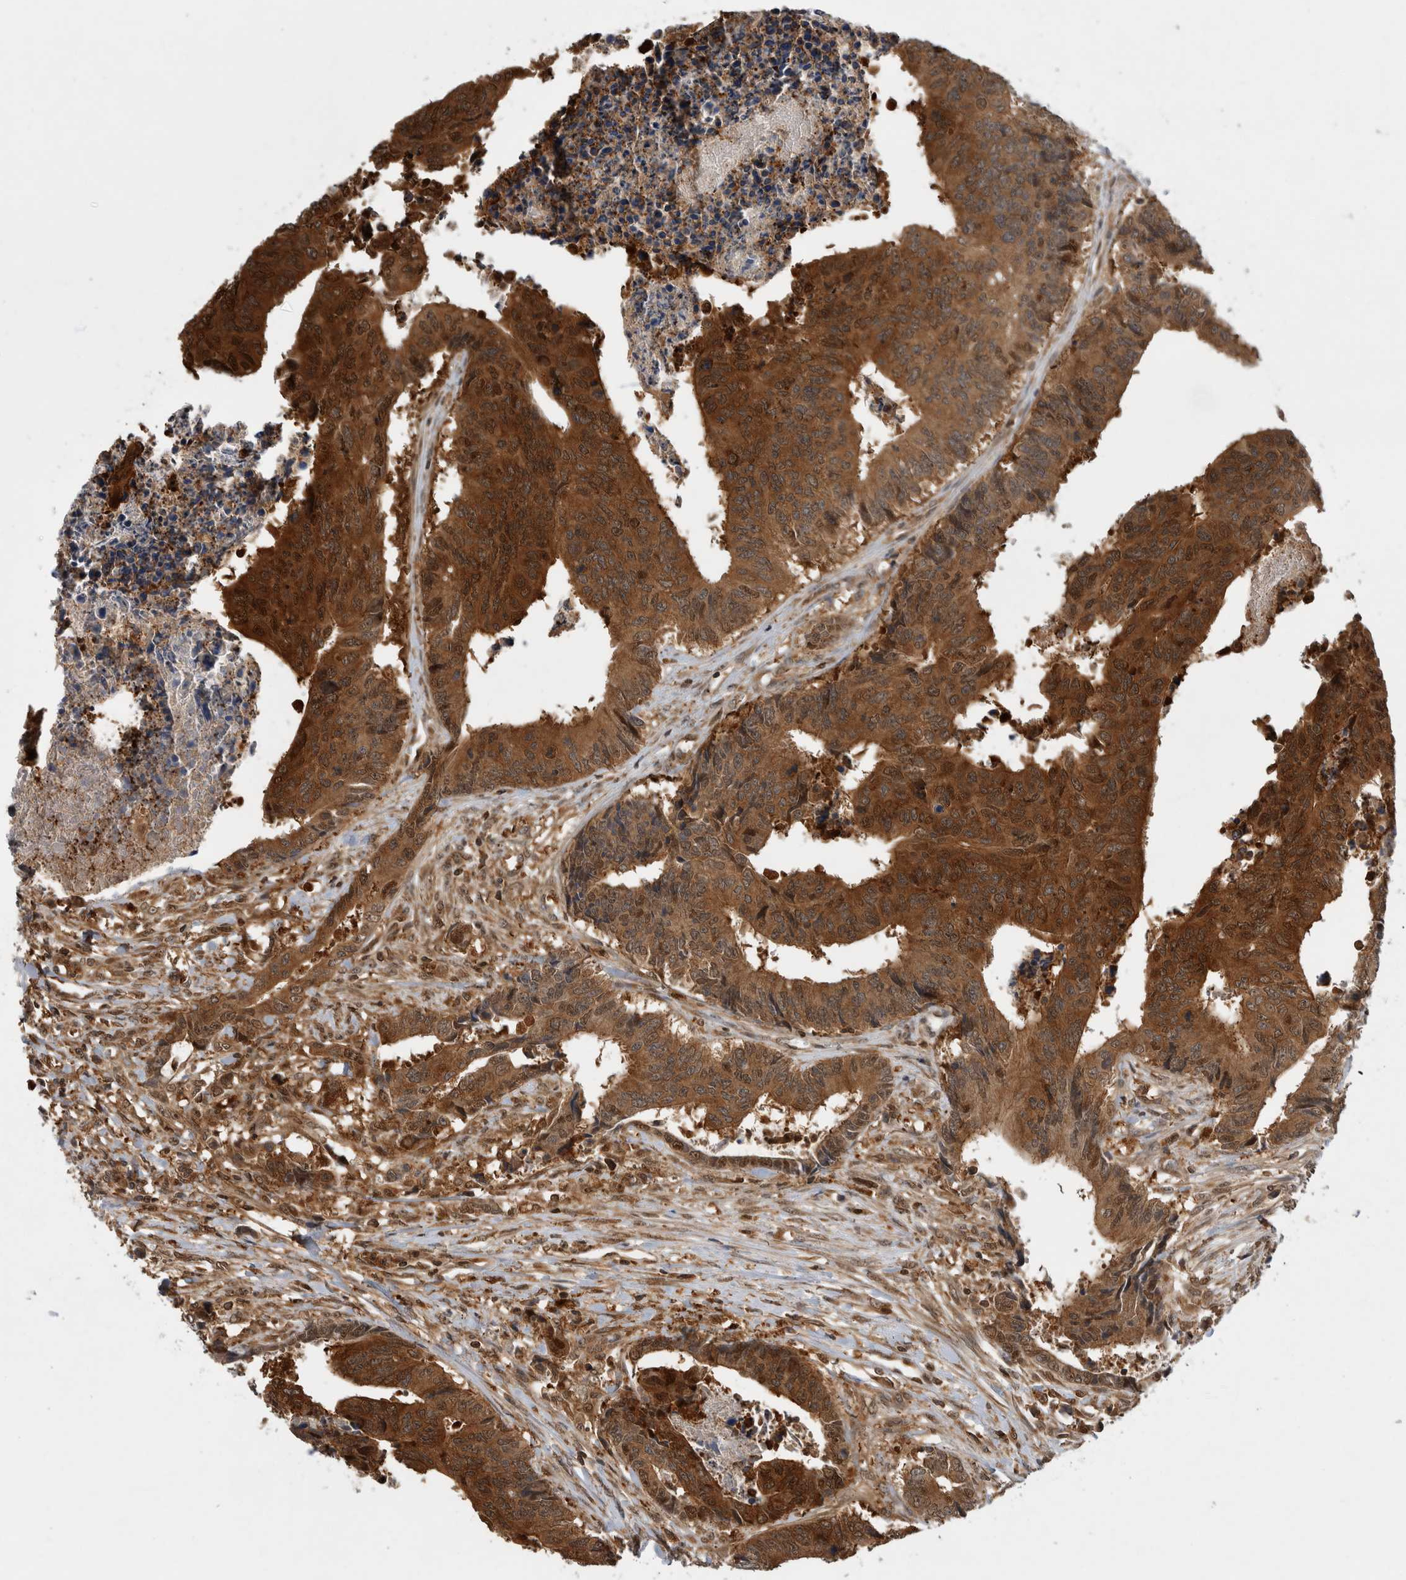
{"staining": {"intensity": "strong", "quantity": ">75%", "location": "cytoplasmic/membranous"}, "tissue": "colorectal cancer", "cell_type": "Tumor cells", "image_type": "cancer", "snomed": [{"axis": "morphology", "description": "Adenocarcinoma, NOS"}, {"axis": "topography", "description": "Rectum"}], "caption": "Protein expression analysis of human adenocarcinoma (colorectal) reveals strong cytoplasmic/membranous positivity in about >75% of tumor cells.", "gene": "ASTN2", "patient": {"sex": "male", "age": 84}}